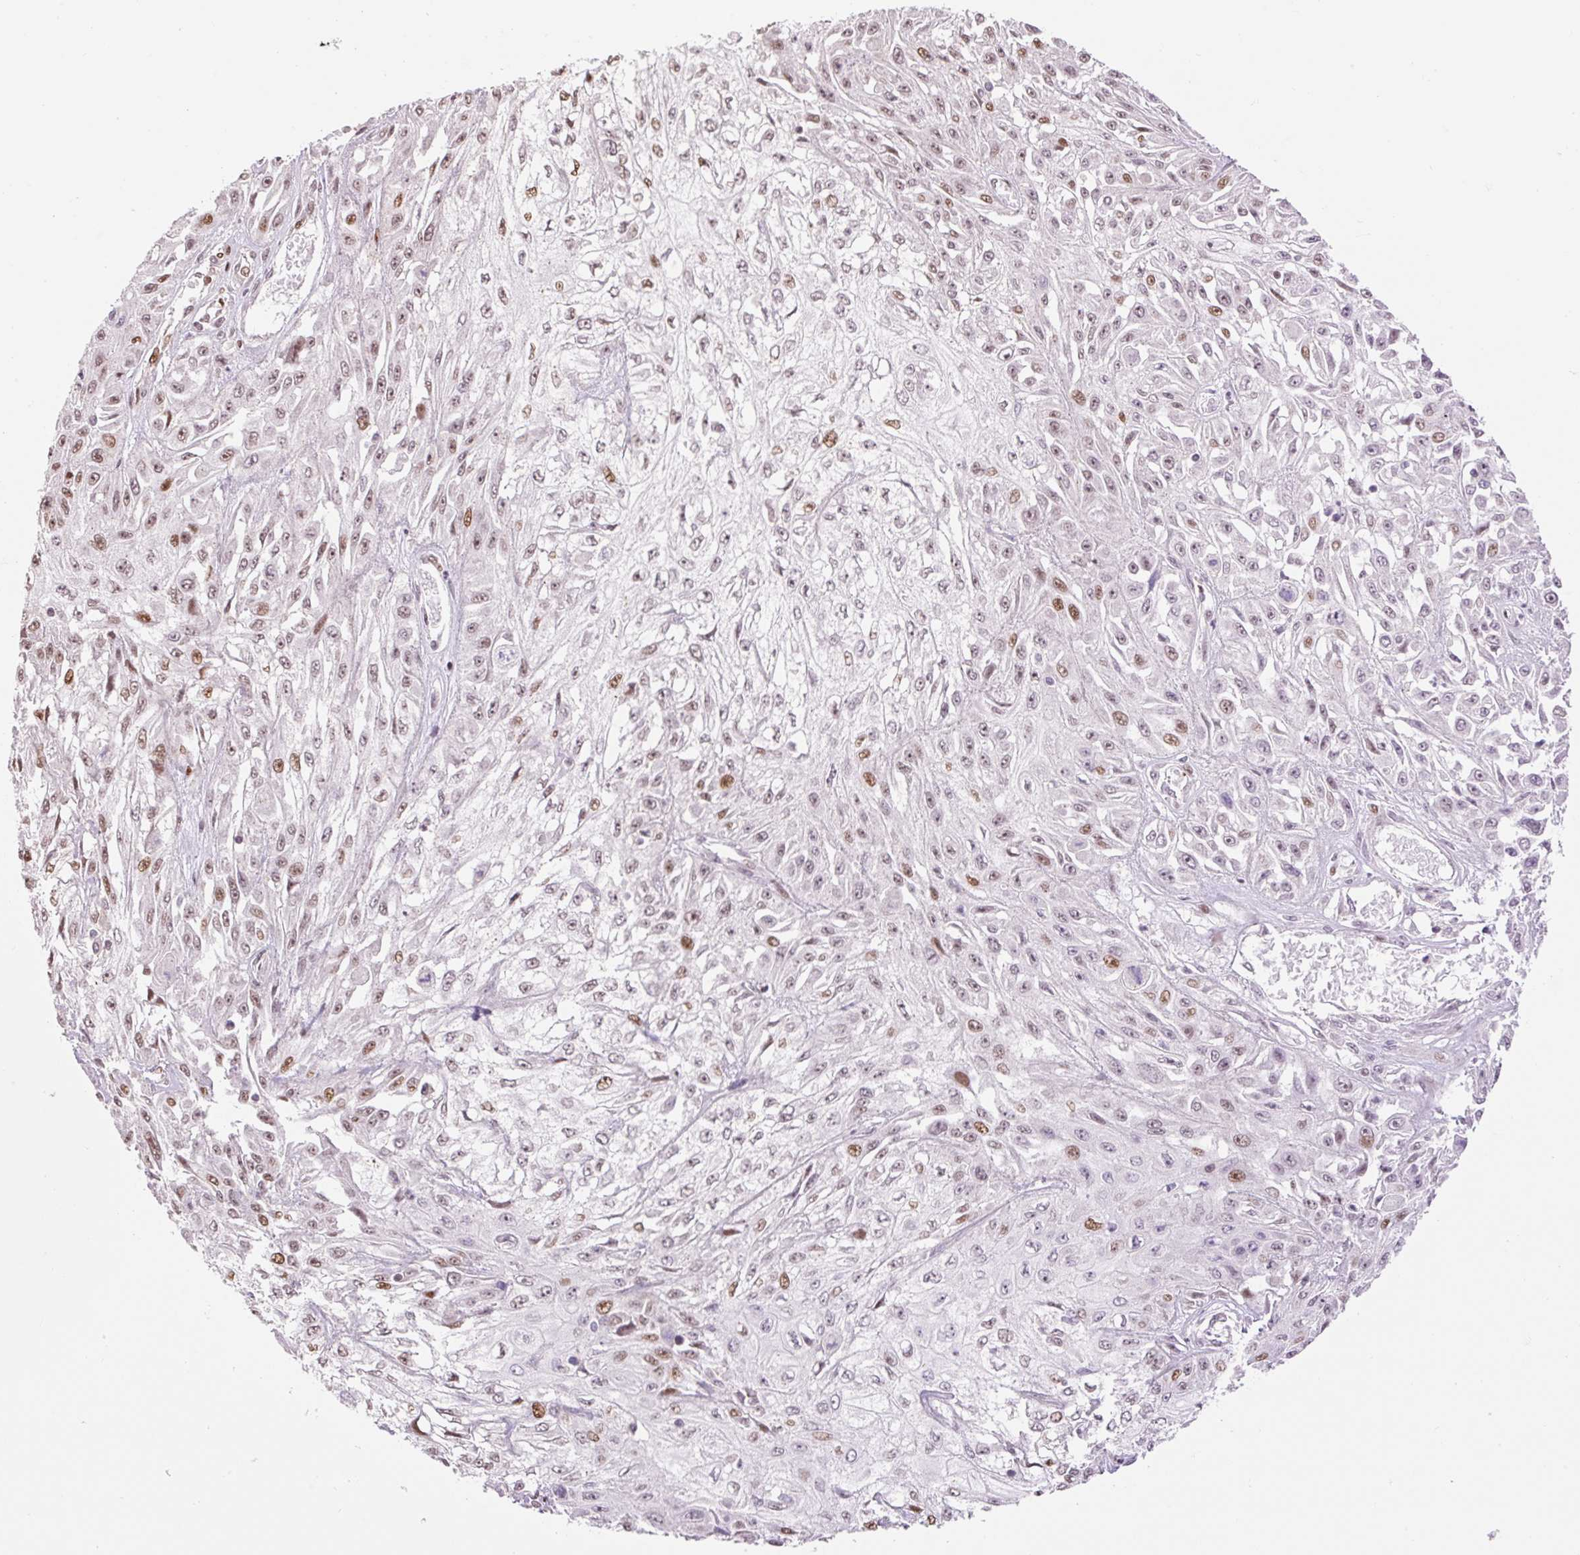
{"staining": {"intensity": "moderate", "quantity": "<25%", "location": "nuclear"}, "tissue": "skin cancer", "cell_type": "Tumor cells", "image_type": "cancer", "snomed": [{"axis": "morphology", "description": "Squamous cell carcinoma, NOS"}, {"axis": "morphology", "description": "Squamous cell carcinoma, metastatic, NOS"}, {"axis": "topography", "description": "Skin"}, {"axis": "topography", "description": "Lymph node"}], "caption": "The immunohistochemical stain labels moderate nuclear staining in tumor cells of skin cancer (metastatic squamous cell carcinoma) tissue.", "gene": "RIPPLY3", "patient": {"sex": "male", "age": 75}}